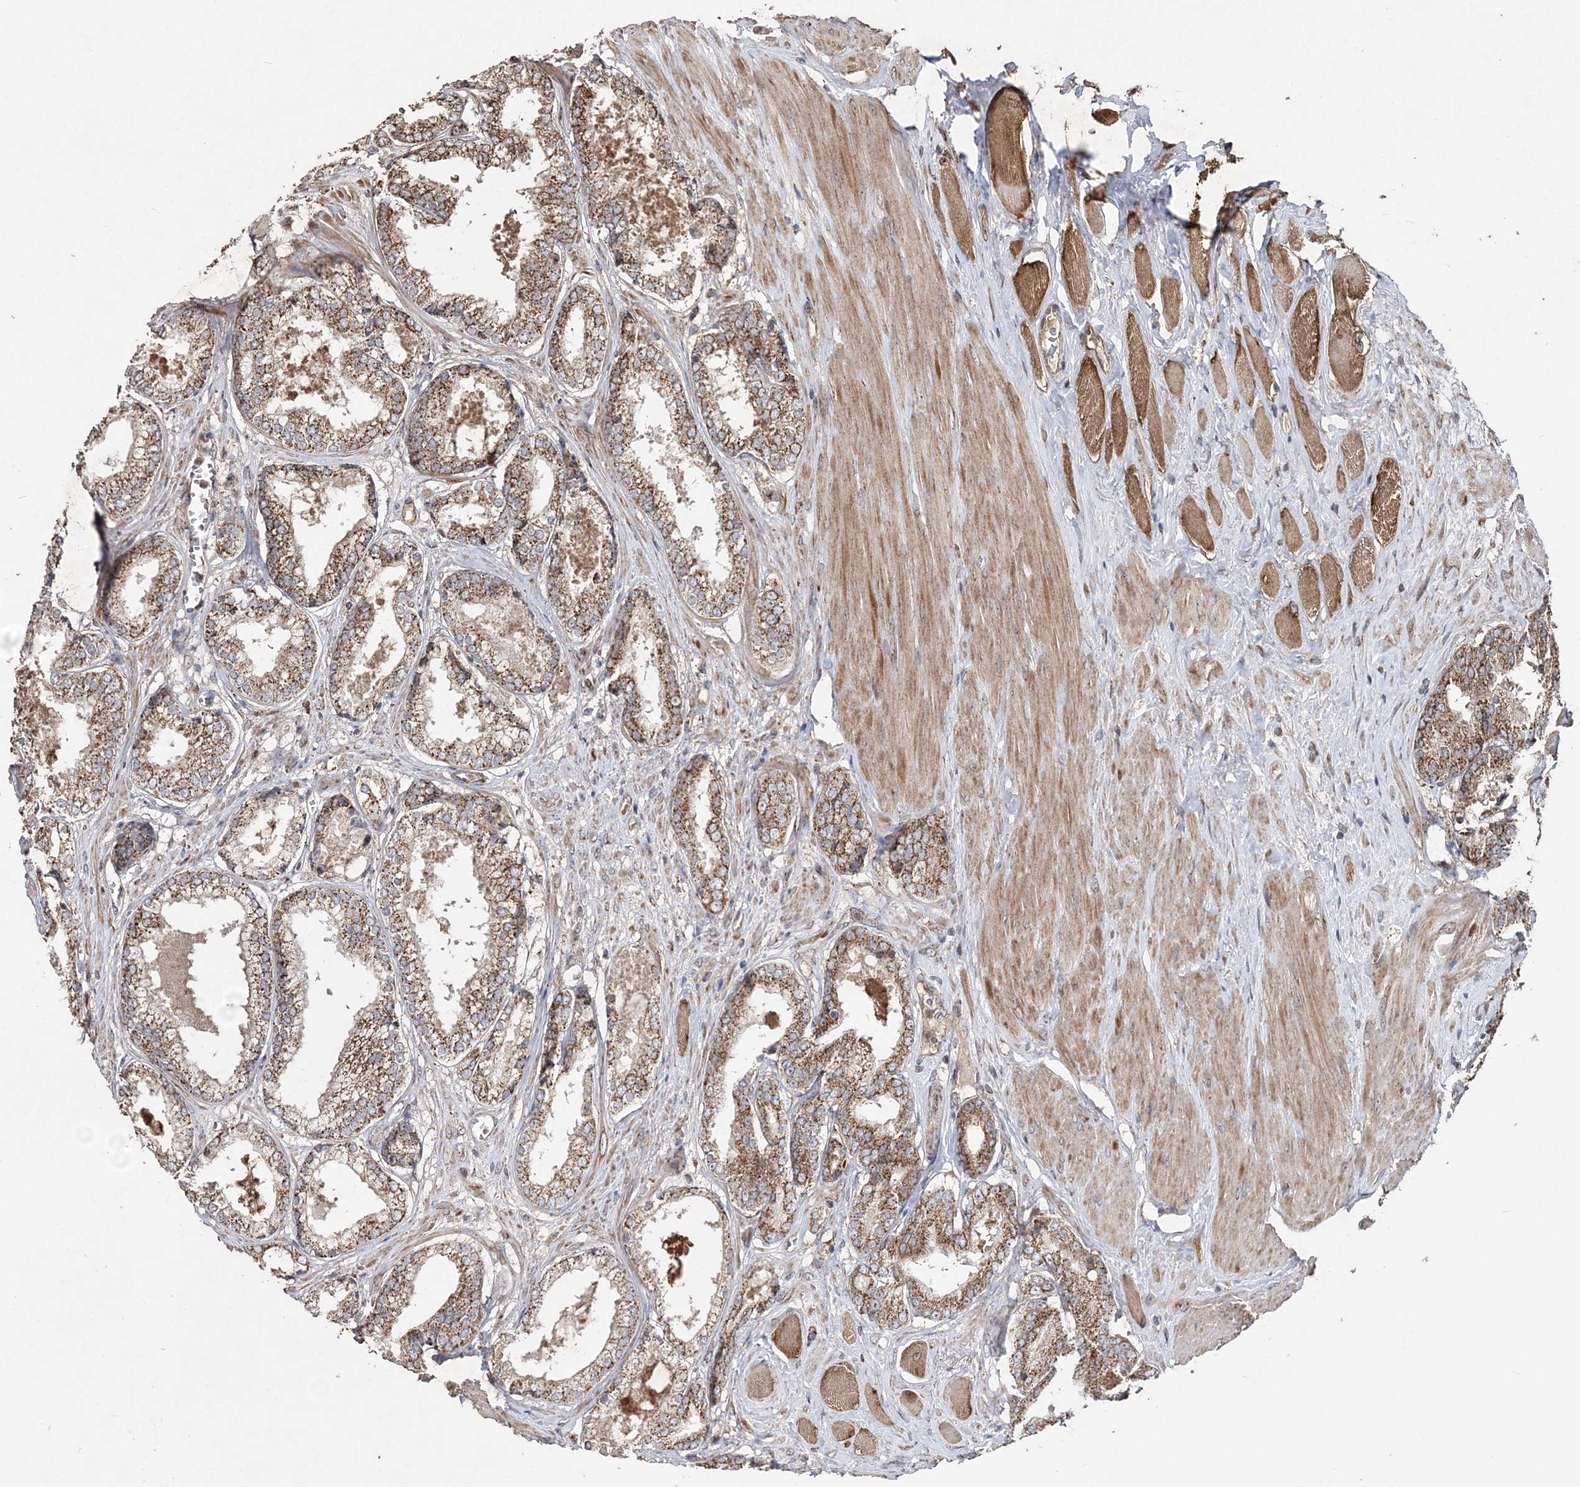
{"staining": {"intensity": "strong", "quantity": ">75%", "location": "cytoplasmic/membranous"}, "tissue": "prostate cancer", "cell_type": "Tumor cells", "image_type": "cancer", "snomed": [{"axis": "morphology", "description": "Adenocarcinoma, Low grade"}, {"axis": "topography", "description": "Prostate"}], "caption": "There is high levels of strong cytoplasmic/membranous staining in tumor cells of prostate cancer, as demonstrated by immunohistochemical staining (brown color).", "gene": "POC5", "patient": {"sex": "male", "age": 64}}